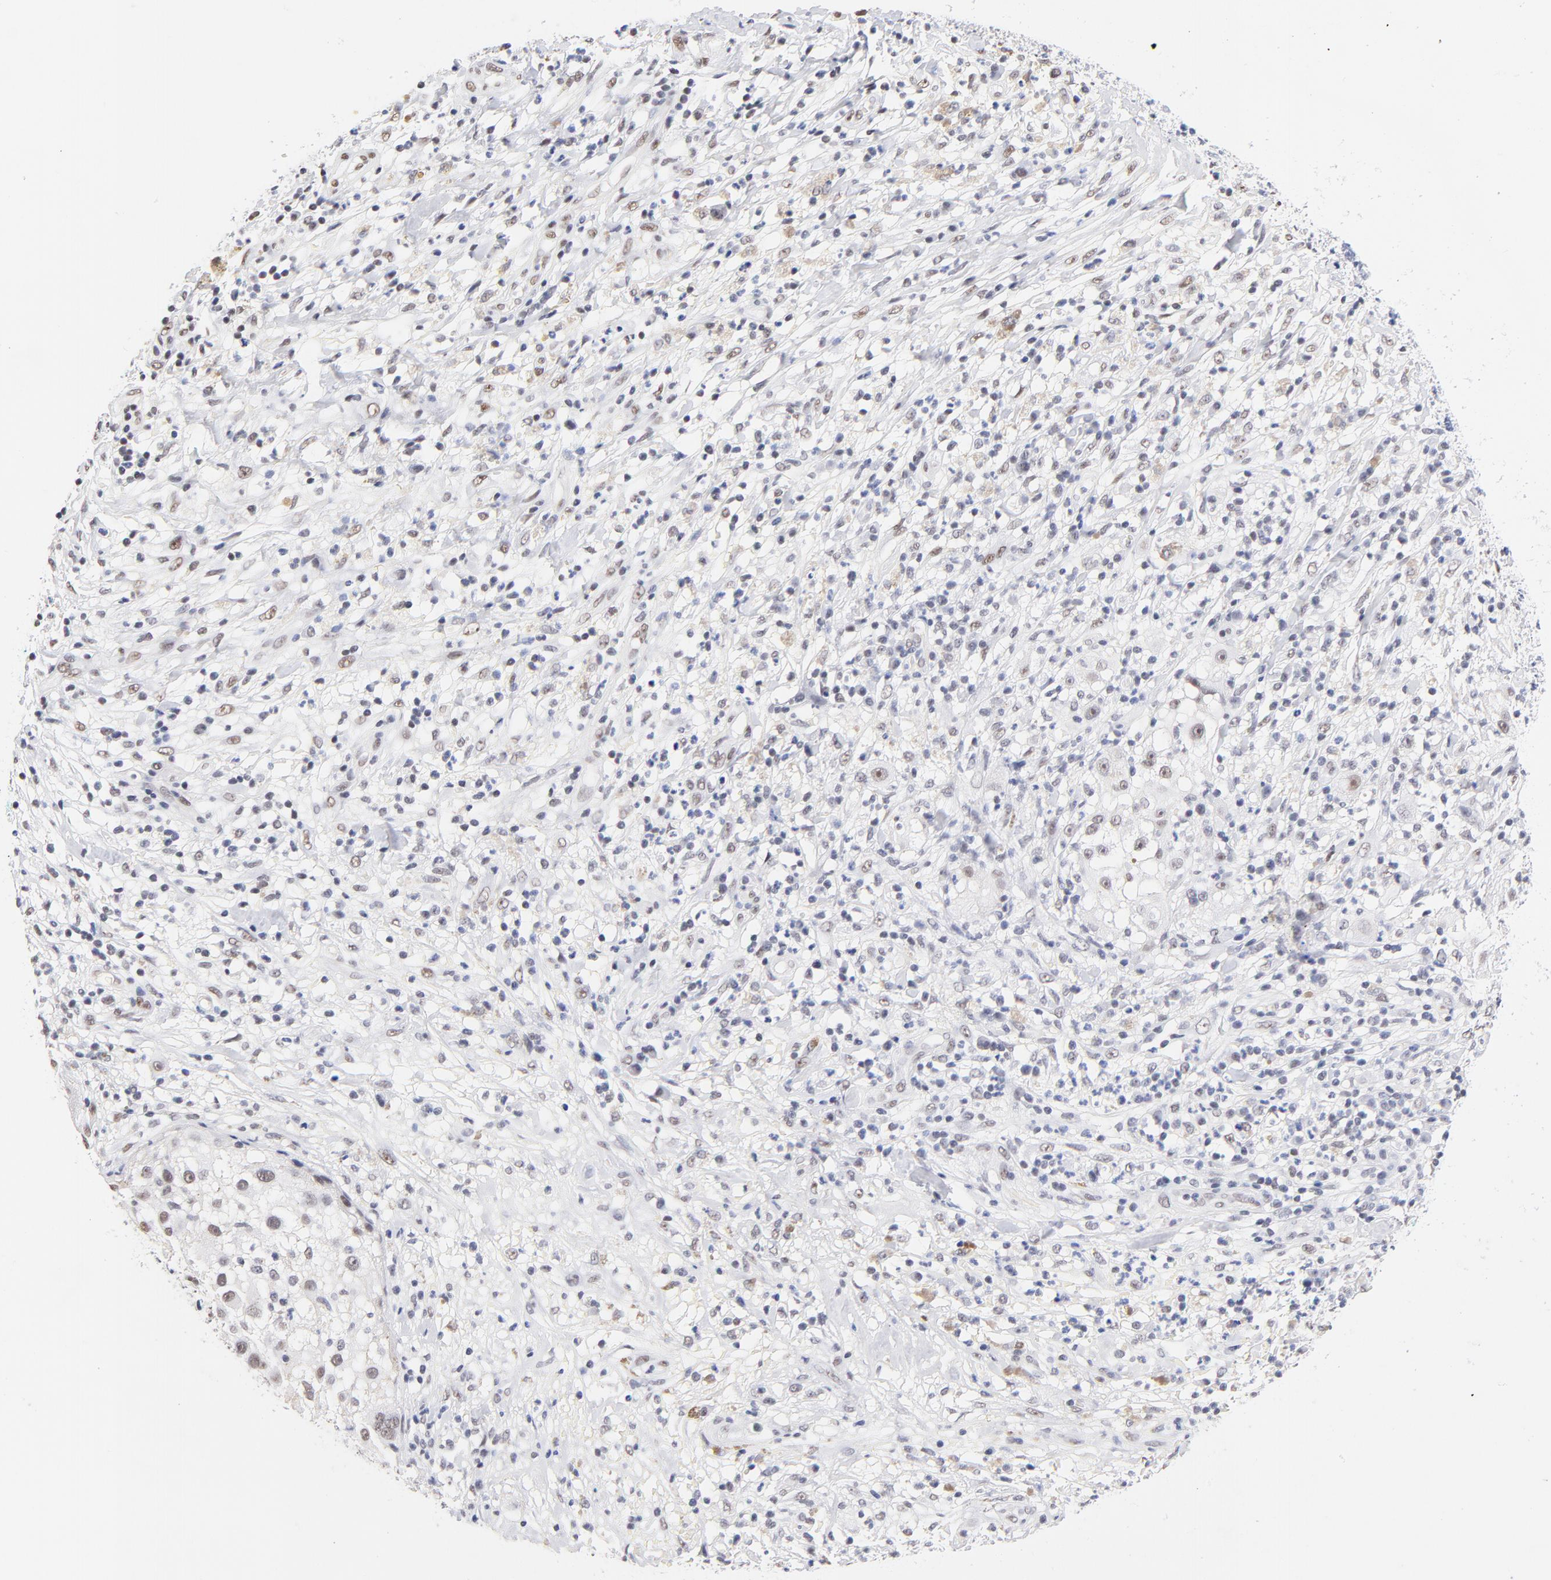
{"staining": {"intensity": "negative", "quantity": "none", "location": "none"}, "tissue": "melanoma", "cell_type": "Tumor cells", "image_type": "cancer", "snomed": [{"axis": "morphology", "description": "Necrosis, NOS"}, {"axis": "morphology", "description": "Malignant melanoma, NOS"}, {"axis": "topography", "description": "Skin"}], "caption": "Melanoma was stained to show a protein in brown. There is no significant positivity in tumor cells.", "gene": "ZNF74", "patient": {"sex": "female", "age": 87}}